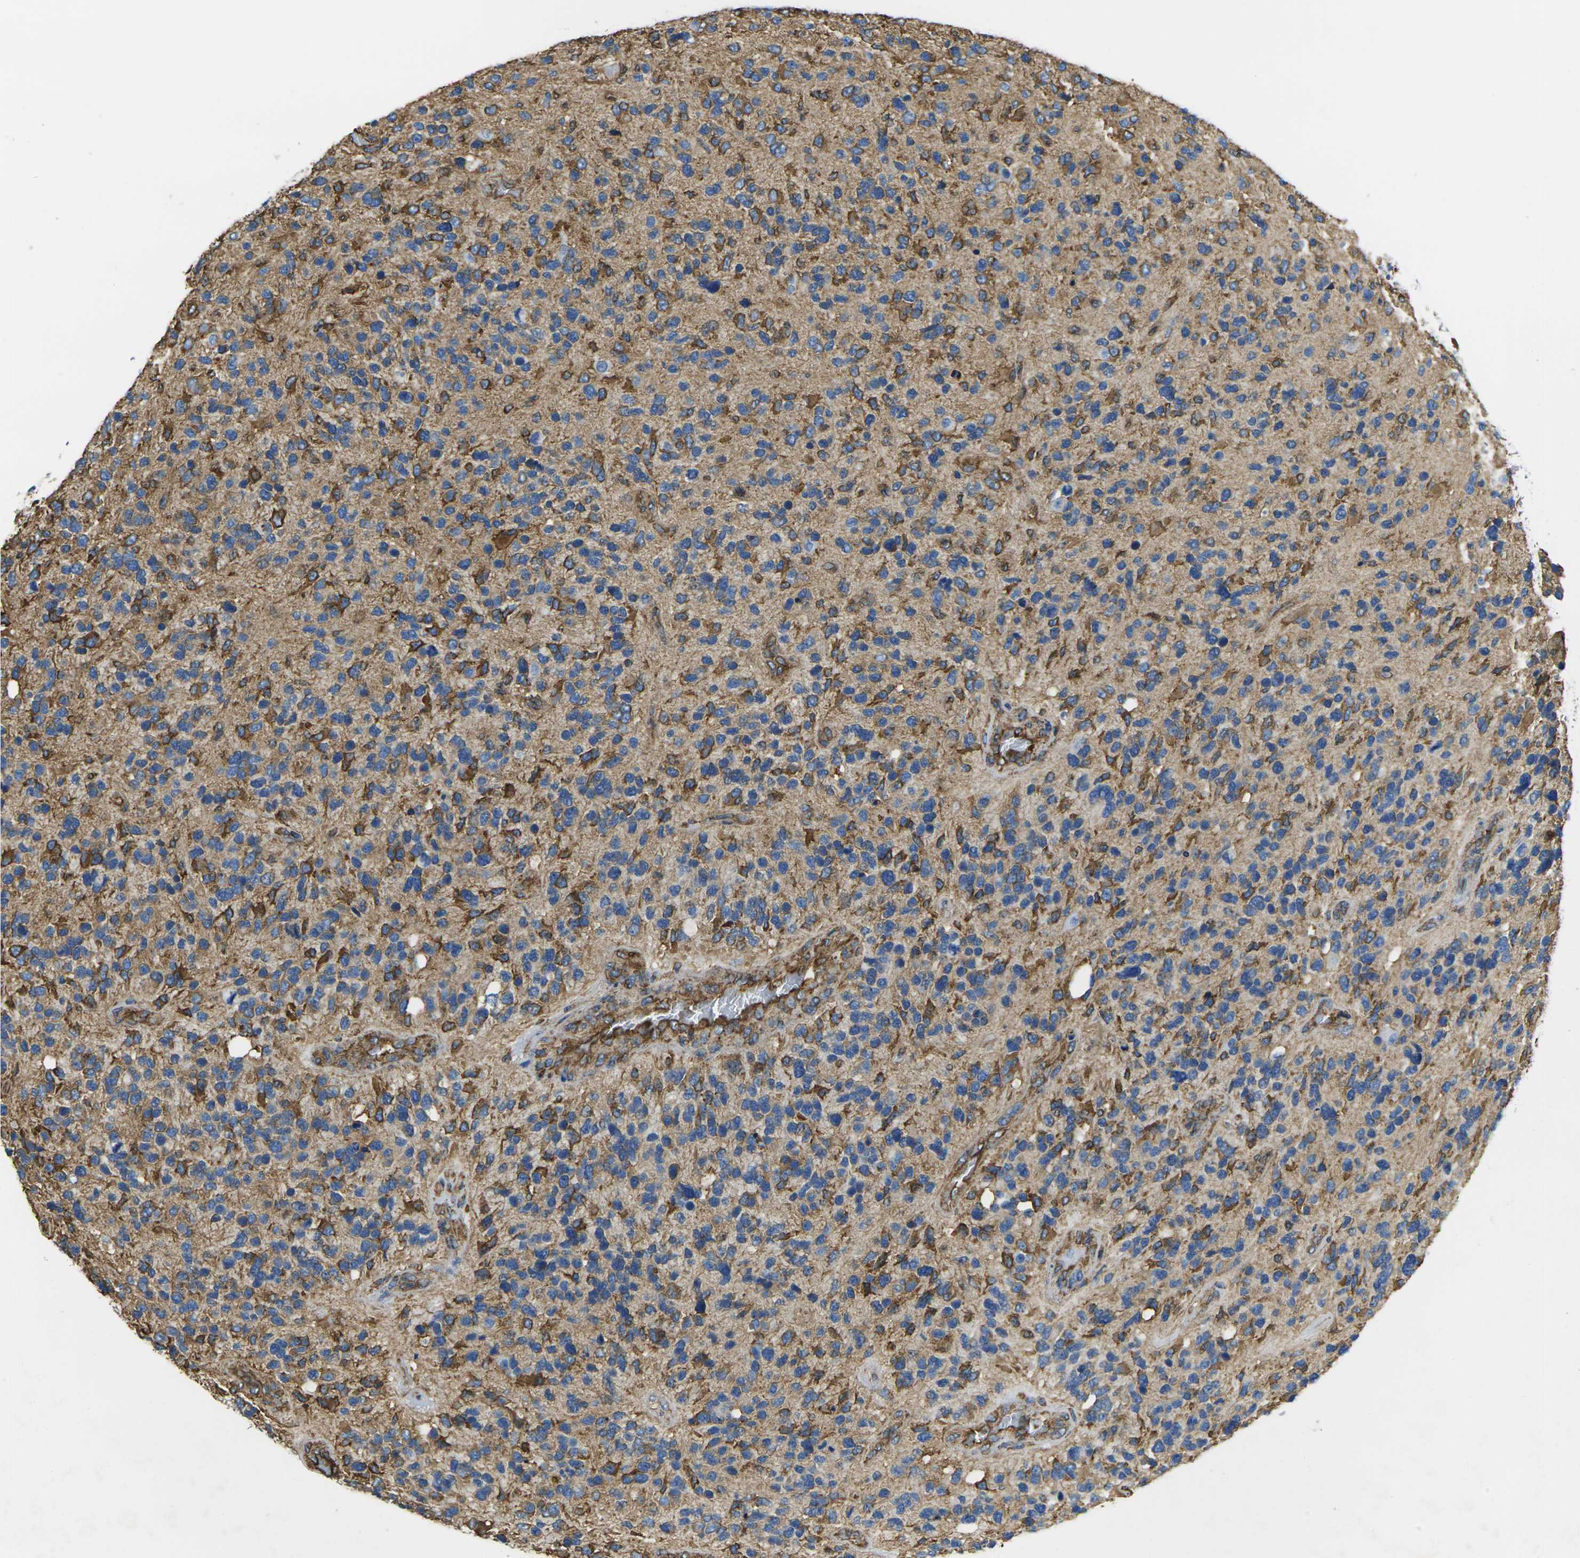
{"staining": {"intensity": "moderate", "quantity": ">75%", "location": "cytoplasmic/membranous"}, "tissue": "glioma", "cell_type": "Tumor cells", "image_type": "cancer", "snomed": [{"axis": "morphology", "description": "Glioma, malignant, High grade"}, {"axis": "topography", "description": "Brain"}], "caption": "IHC staining of glioma, which displays medium levels of moderate cytoplasmic/membranous staining in about >75% of tumor cells indicating moderate cytoplasmic/membranous protein staining. The staining was performed using DAB (3,3'-diaminobenzidine) (brown) for protein detection and nuclei were counterstained in hematoxylin (blue).", "gene": "FAM110D", "patient": {"sex": "female", "age": 58}}